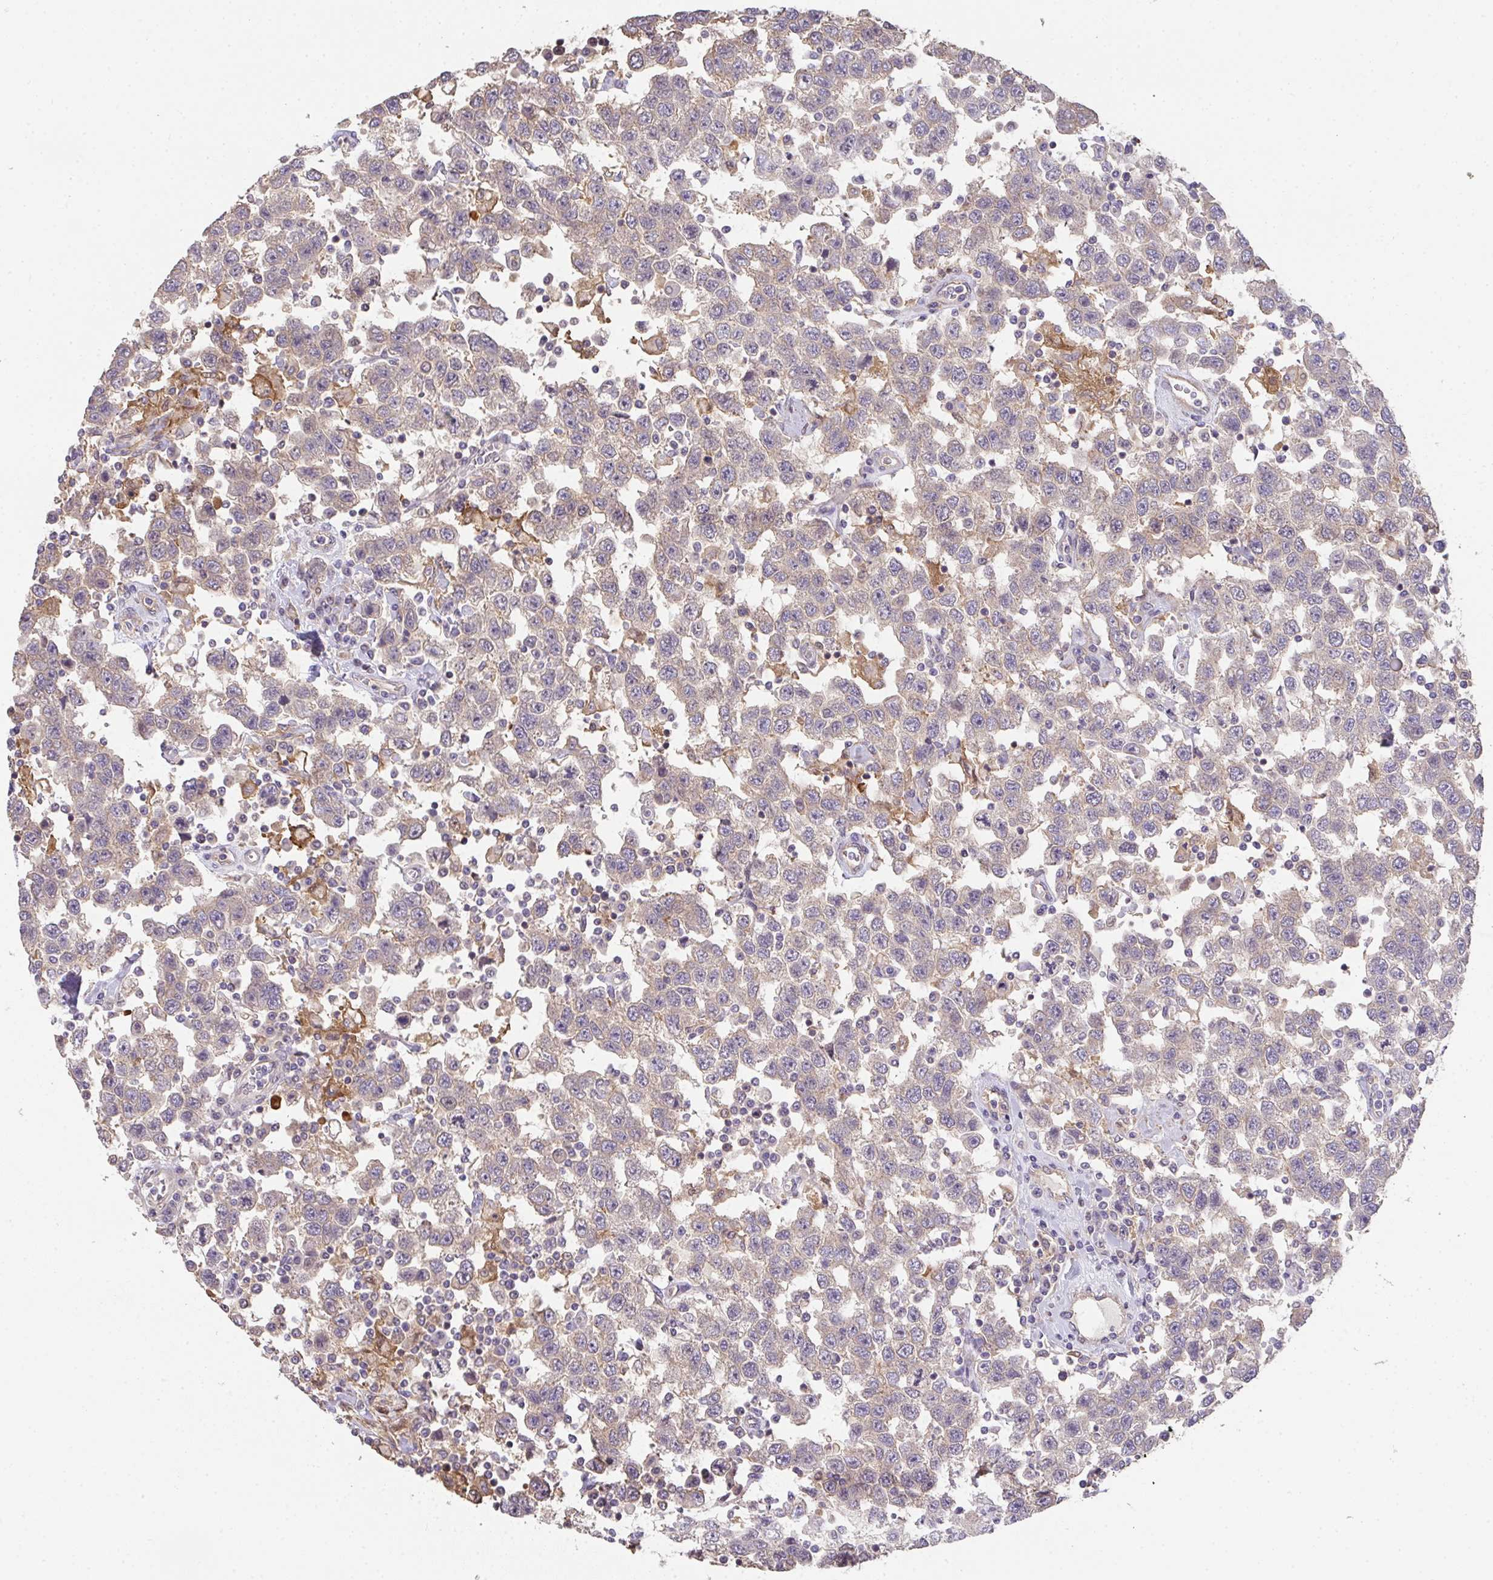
{"staining": {"intensity": "weak", "quantity": "<25%", "location": "cytoplasmic/membranous"}, "tissue": "testis cancer", "cell_type": "Tumor cells", "image_type": "cancer", "snomed": [{"axis": "morphology", "description": "Seminoma, NOS"}, {"axis": "topography", "description": "Testis"}], "caption": "This image is of testis cancer stained with IHC to label a protein in brown with the nuclei are counter-stained blue. There is no staining in tumor cells.", "gene": "EEF1AKMT1", "patient": {"sex": "male", "age": 41}}